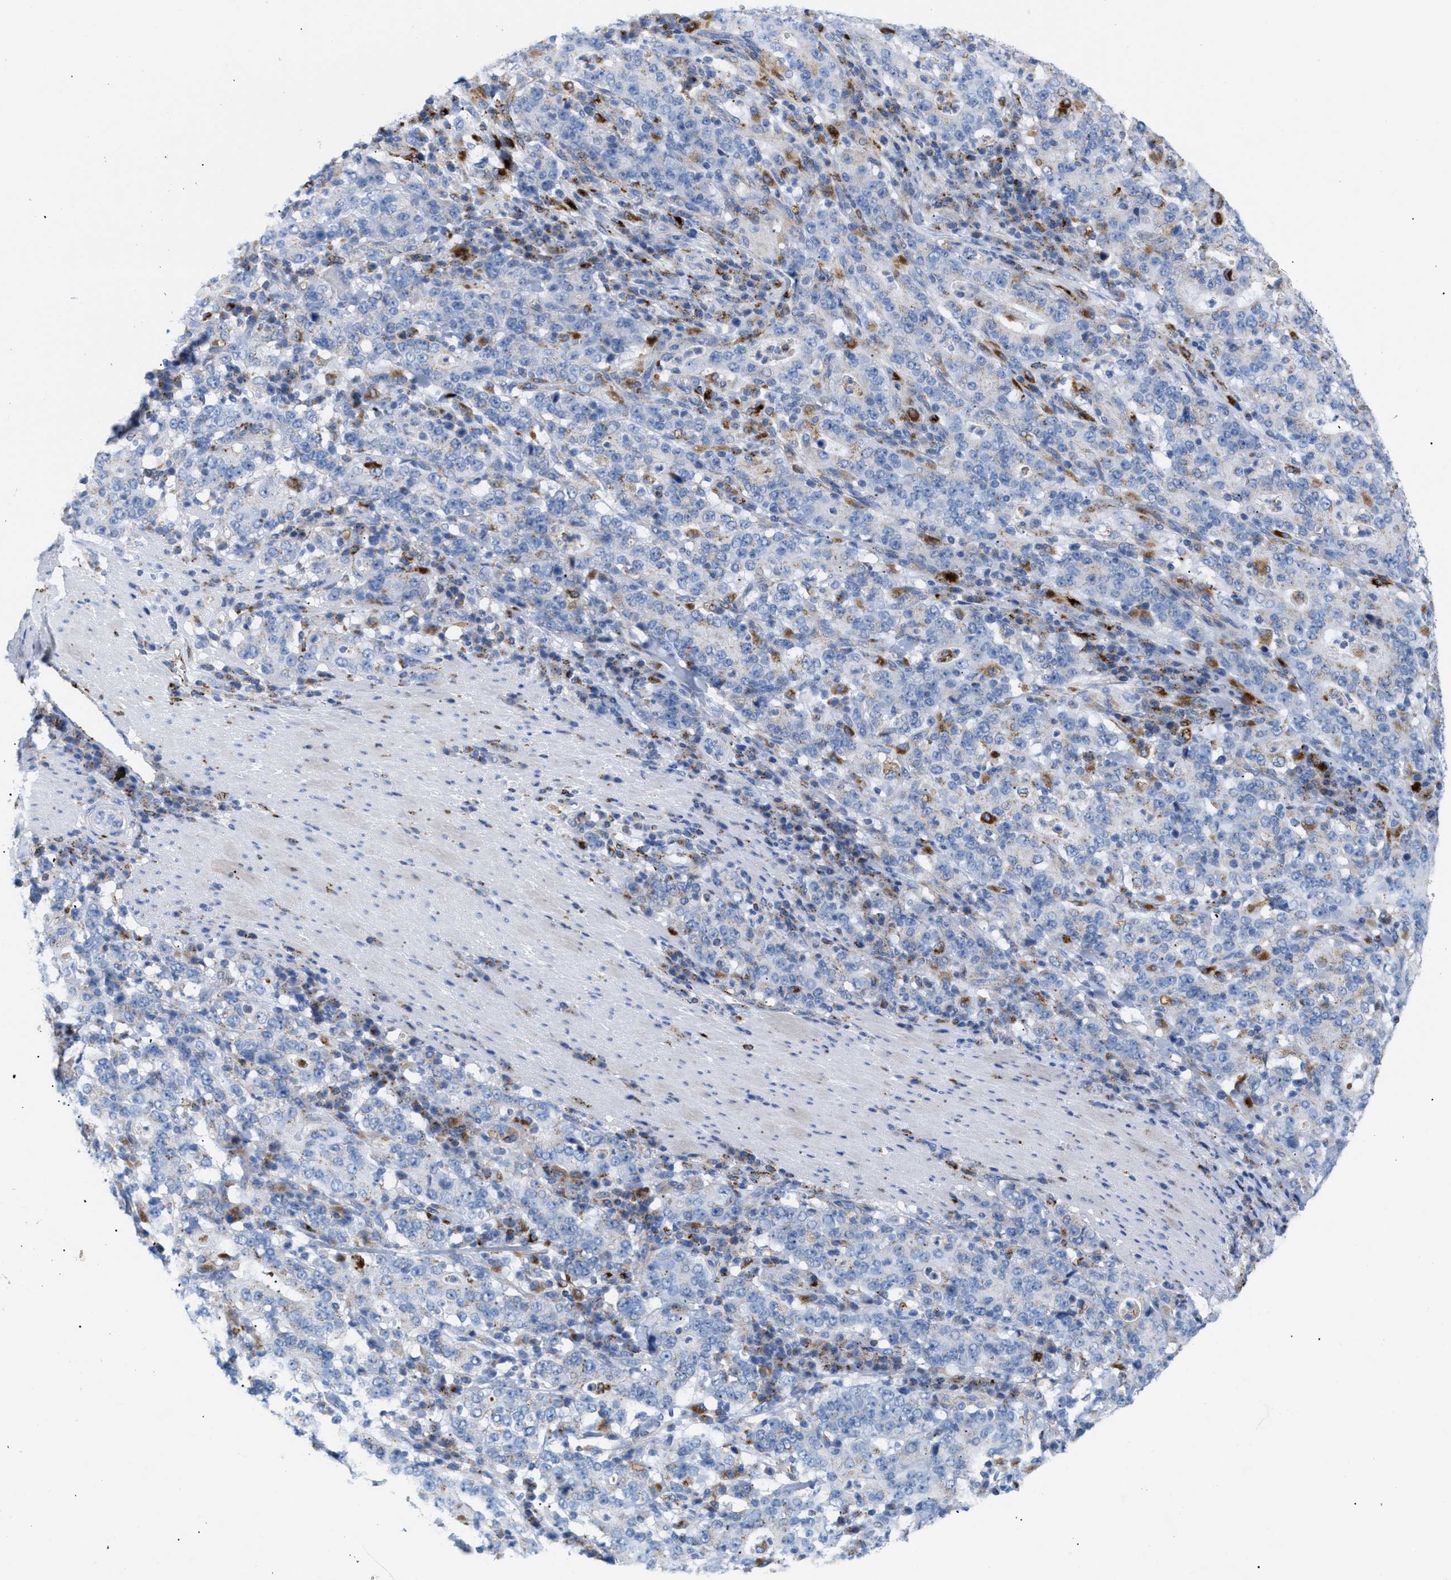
{"staining": {"intensity": "negative", "quantity": "none", "location": "none"}, "tissue": "stomach cancer", "cell_type": "Tumor cells", "image_type": "cancer", "snomed": [{"axis": "morphology", "description": "Normal tissue, NOS"}, {"axis": "morphology", "description": "Adenocarcinoma, NOS"}, {"axis": "topography", "description": "Stomach, upper"}, {"axis": "topography", "description": "Stomach"}], "caption": "A histopathology image of adenocarcinoma (stomach) stained for a protein displays no brown staining in tumor cells.", "gene": "DRAM2", "patient": {"sex": "male", "age": 59}}